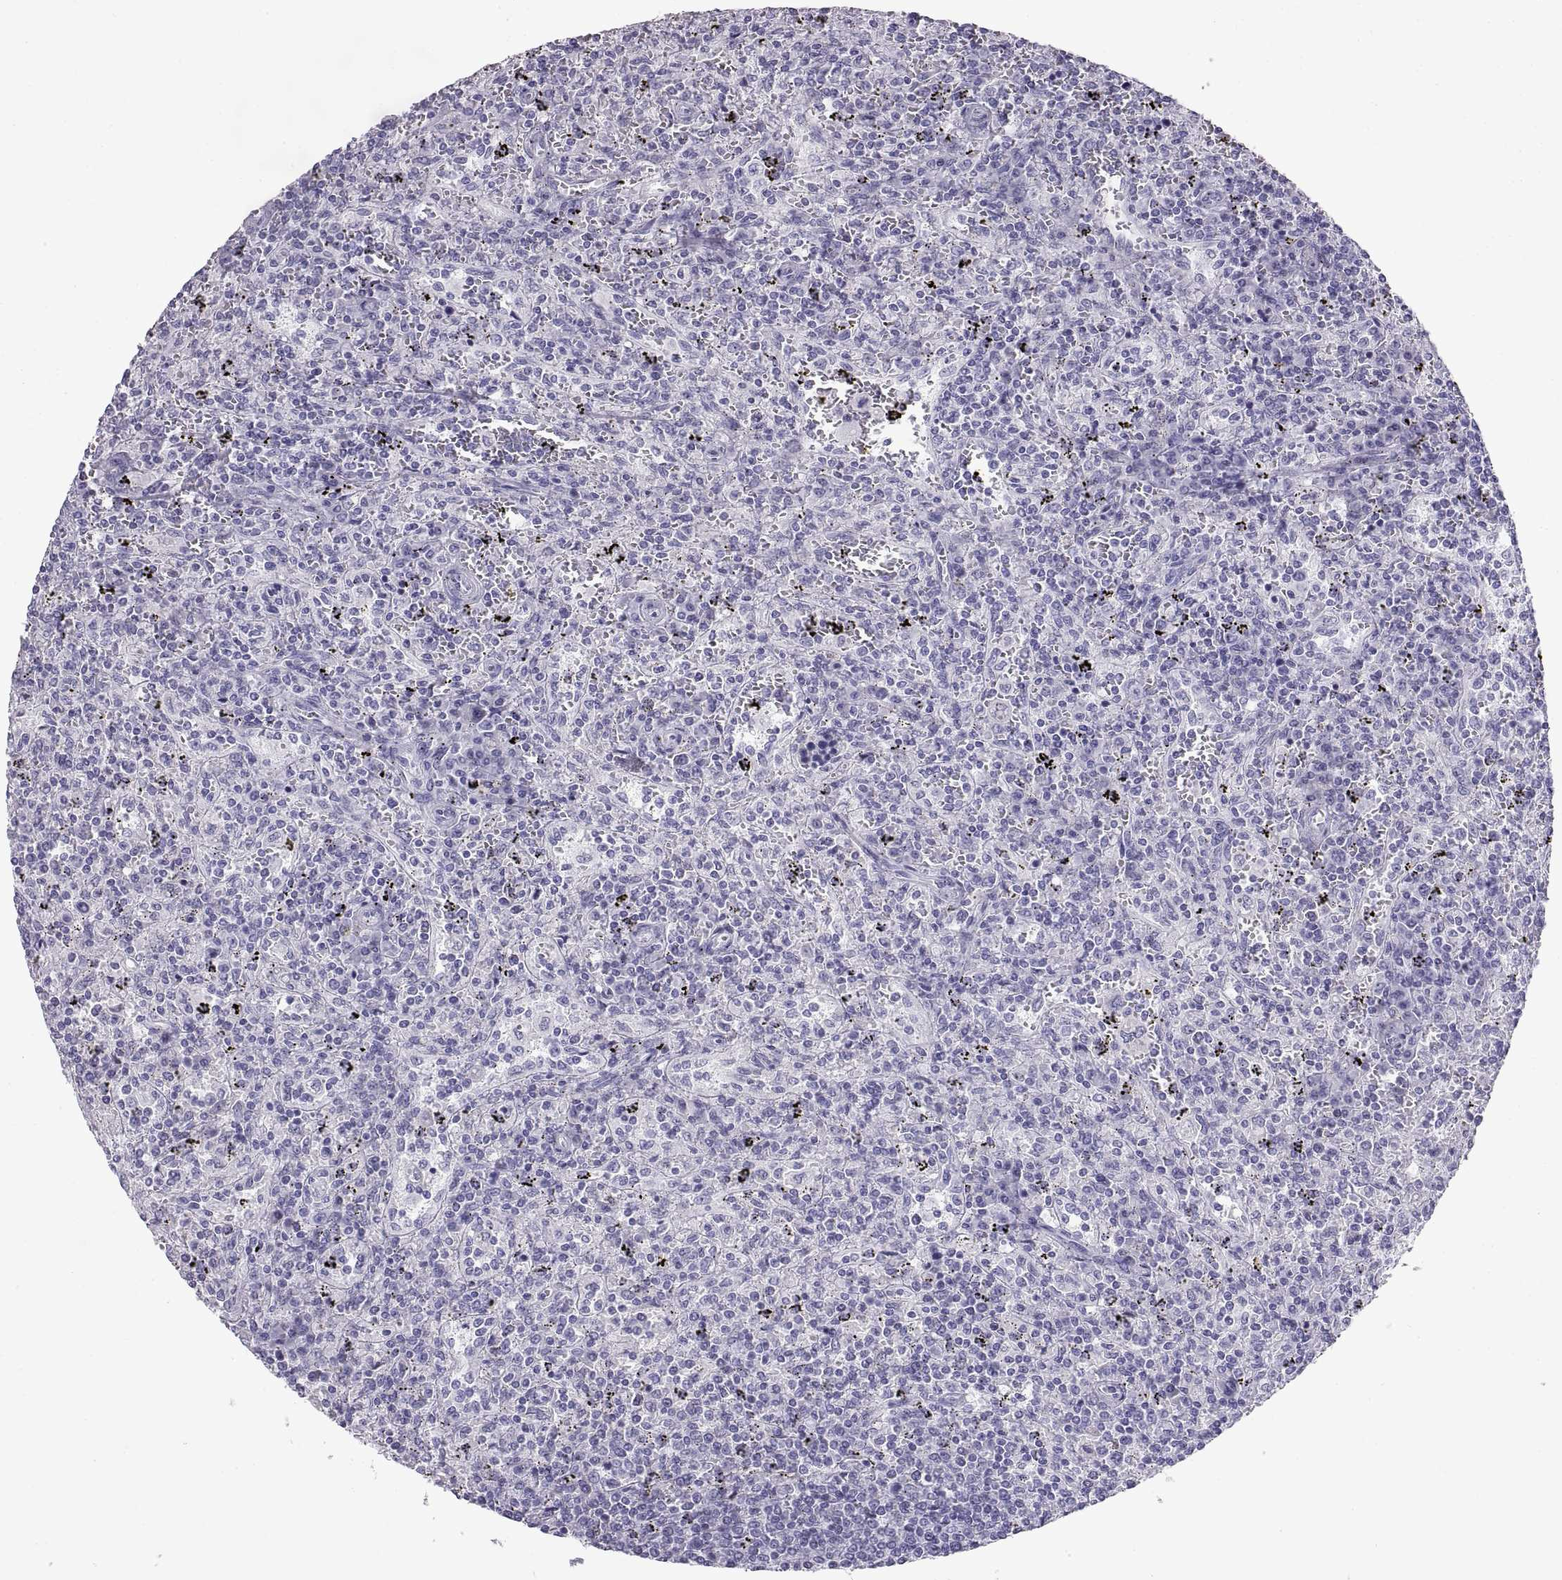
{"staining": {"intensity": "negative", "quantity": "none", "location": "none"}, "tissue": "lymphoma", "cell_type": "Tumor cells", "image_type": "cancer", "snomed": [{"axis": "morphology", "description": "Malignant lymphoma, non-Hodgkin's type, Low grade"}, {"axis": "topography", "description": "Spleen"}], "caption": "Tumor cells are negative for brown protein staining in lymphoma.", "gene": "RLBP1", "patient": {"sex": "male", "age": 62}}